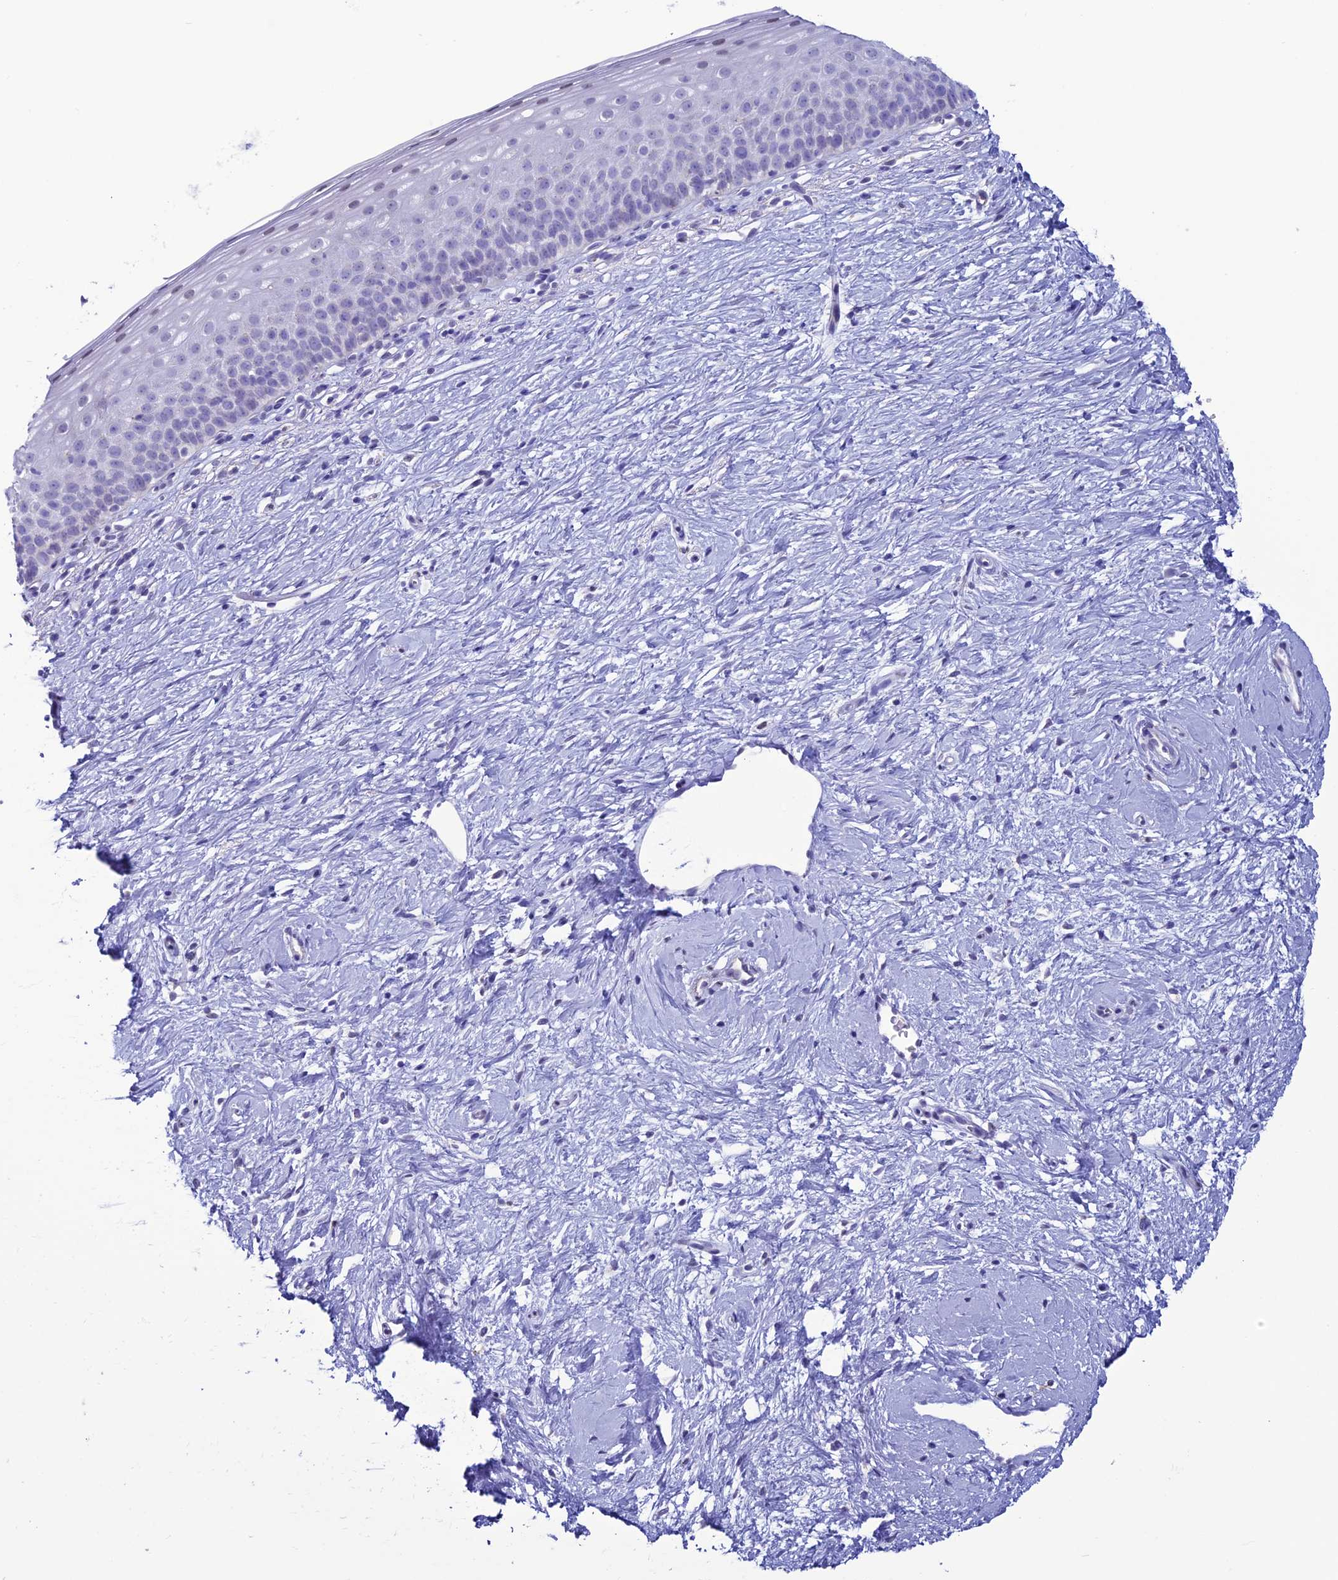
{"staining": {"intensity": "negative", "quantity": "none", "location": "none"}, "tissue": "cervix", "cell_type": "Glandular cells", "image_type": "normal", "snomed": [{"axis": "morphology", "description": "Normal tissue, NOS"}, {"axis": "topography", "description": "Cervix"}], "caption": "IHC of benign human cervix shows no staining in glandular cells. (Brightfield microscopy of DAB immunohistochemistry (IHC) at high magnification).", "gene": "CFAP210", "patient": {"sex": "female", "age": 57}}